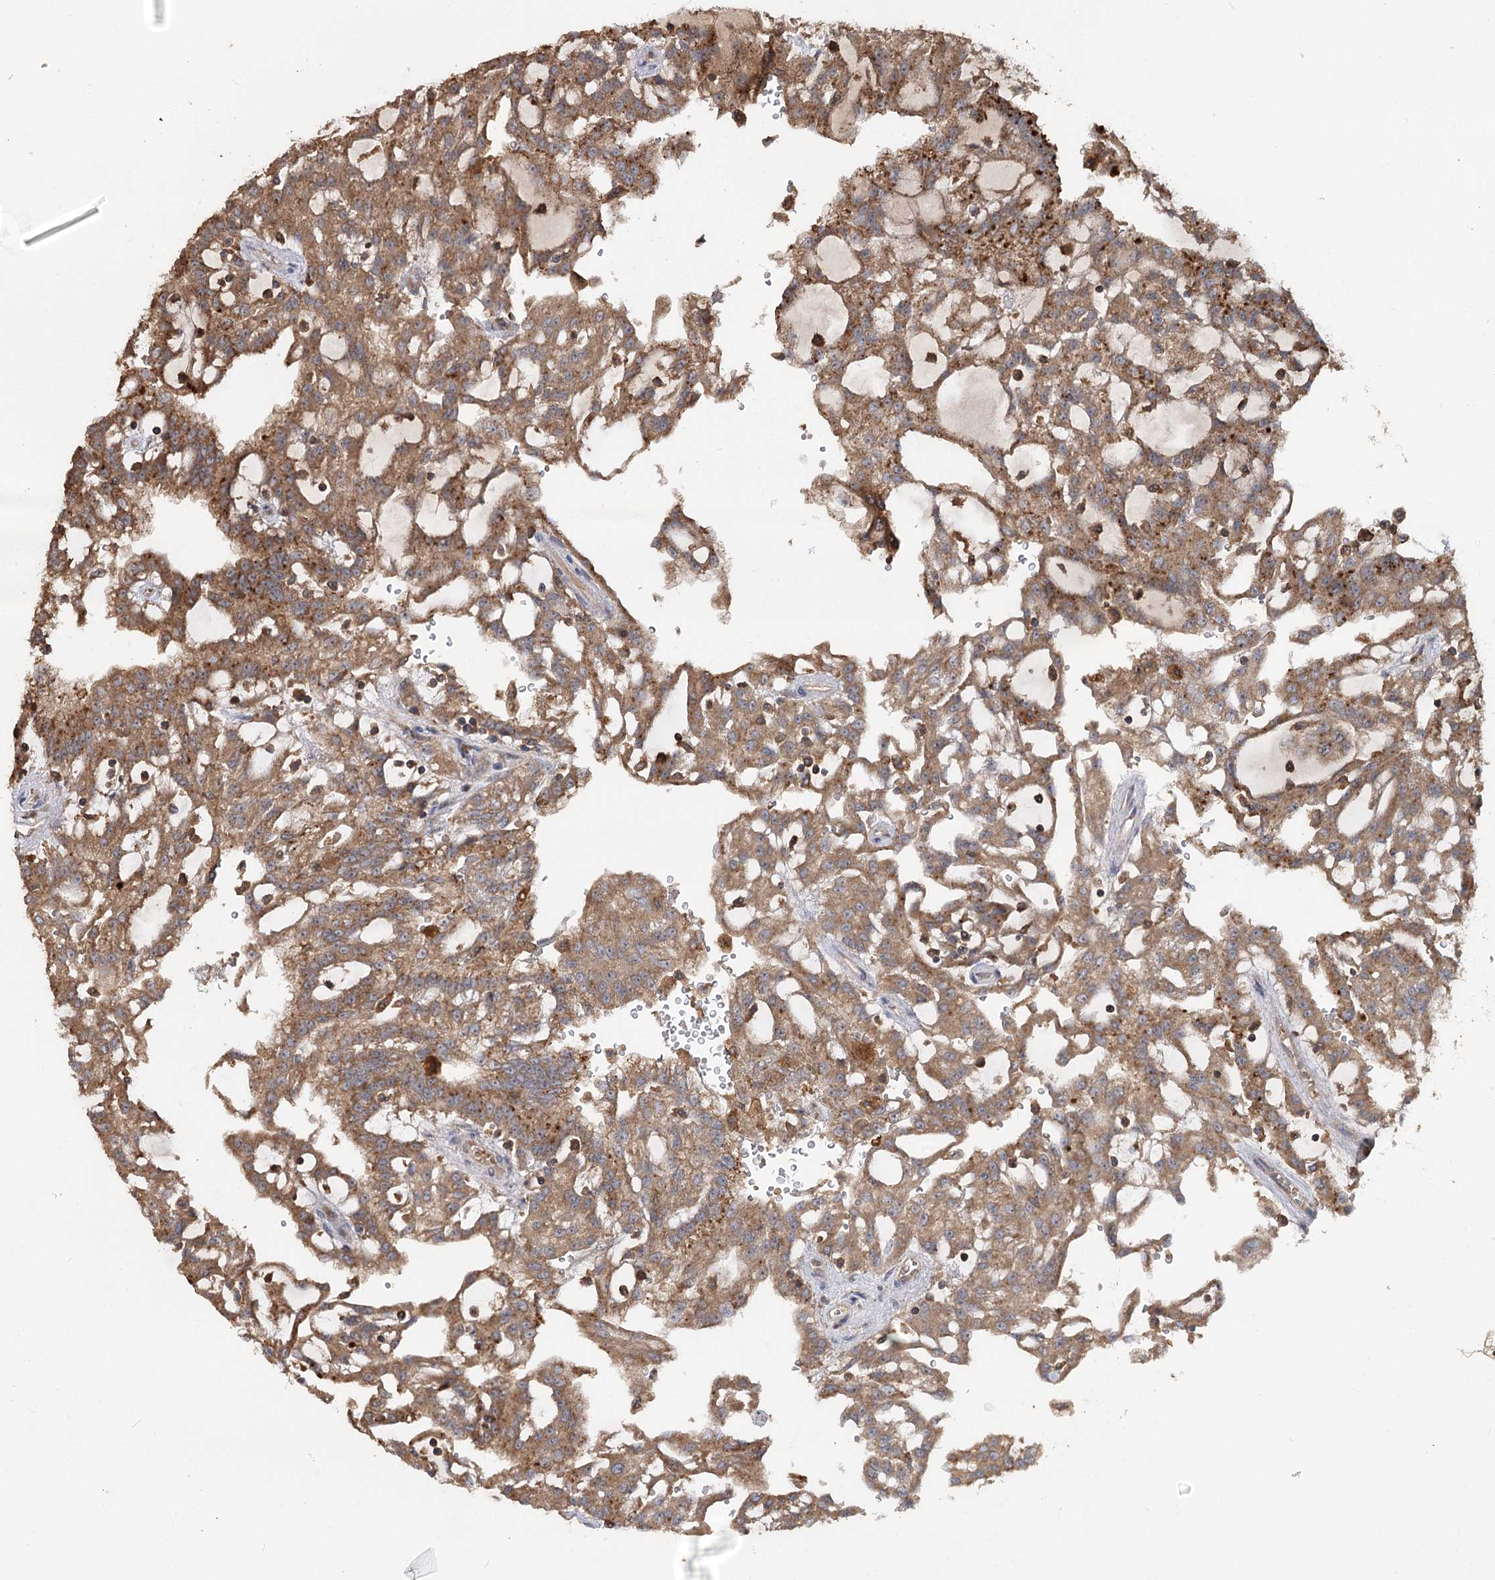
{"staining": {"intensity": "moderate", "quantity": ">75%", "location": "cytoplasmic/membranous"}, "tissue": "renal cancer", "cell_type": "Tumor cells", "image_type": "cancer", "snomed": [{"axis": "morphology", "description": "Adenocarcinoma, NOS"}, {"axis": "topography", "description": "Kidney"}], "caption": "The image exhibits immunohistochemical staining of renal cancer. There is moderate cytoplasmic/membranous expression is seen in approximately >75% of tumor cells. (IHC, brightfield microscopy, high magnification).", "gene": "FAM53B", "patient": {"sex": "male", "age": 63}}